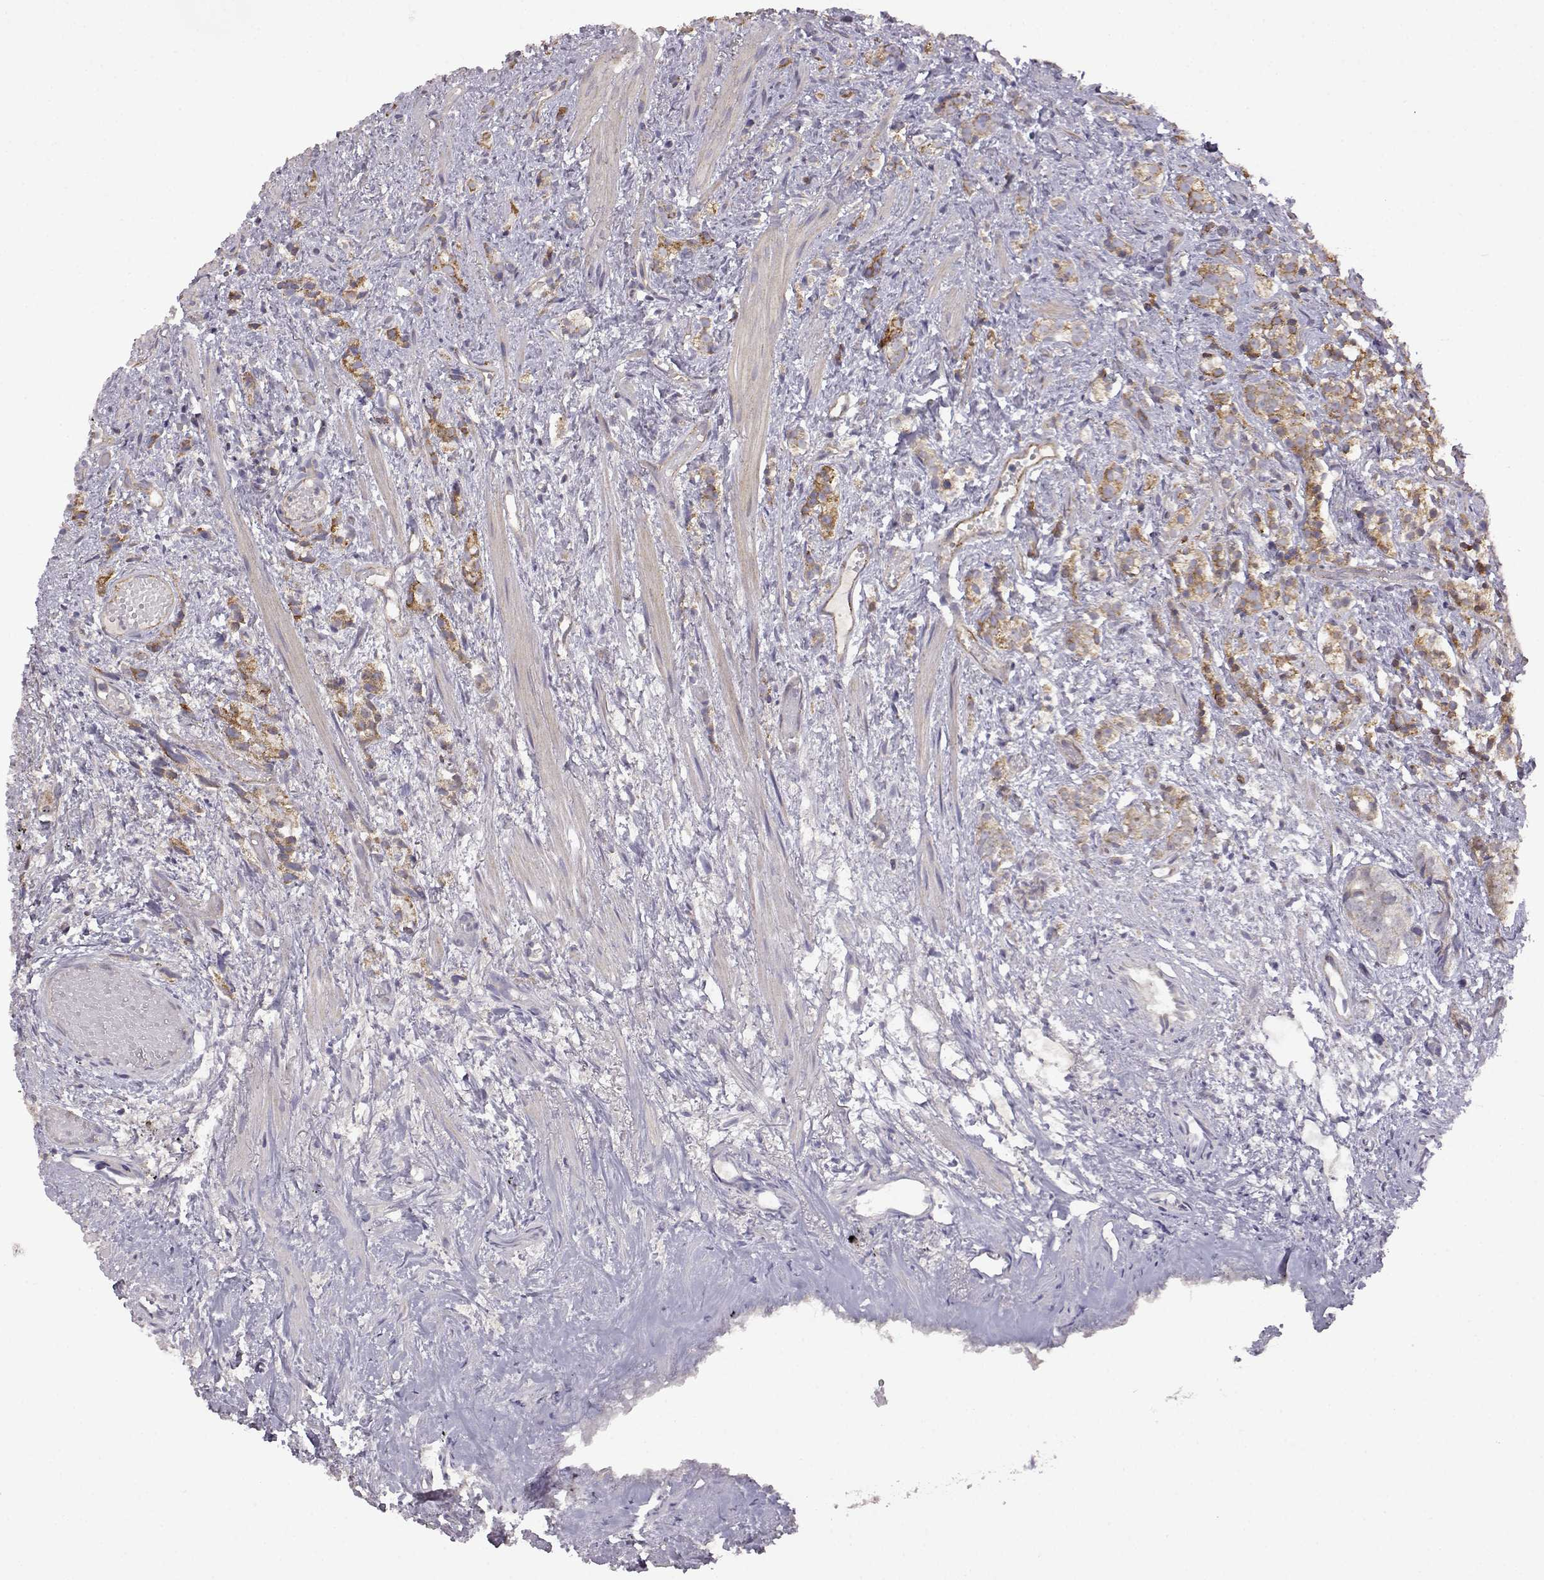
{"staining": {"intensity": "moderate", "quantity": "25%-75%", "location": "cytoplasmic/membranous"}, "tissue": "prostate cancer", "cell_type": "Tumor cells", "image_type": "cancer", "snomed": [{"axis": "morphology", "description": "Adenocarcinoma, High grade"}, {"axis": "topography", "description": "Prostate"}], "caption": "A high-resolution image shows immunohistochemistry (IHC) staining of high-grade adenocarcinoma (prostate), which shows moderate cytoplasmic/membranous staining in approximately 25%-75% of tumor cells.", "gene": "DDC", "patient": {"sex": "male", "age": 53}}